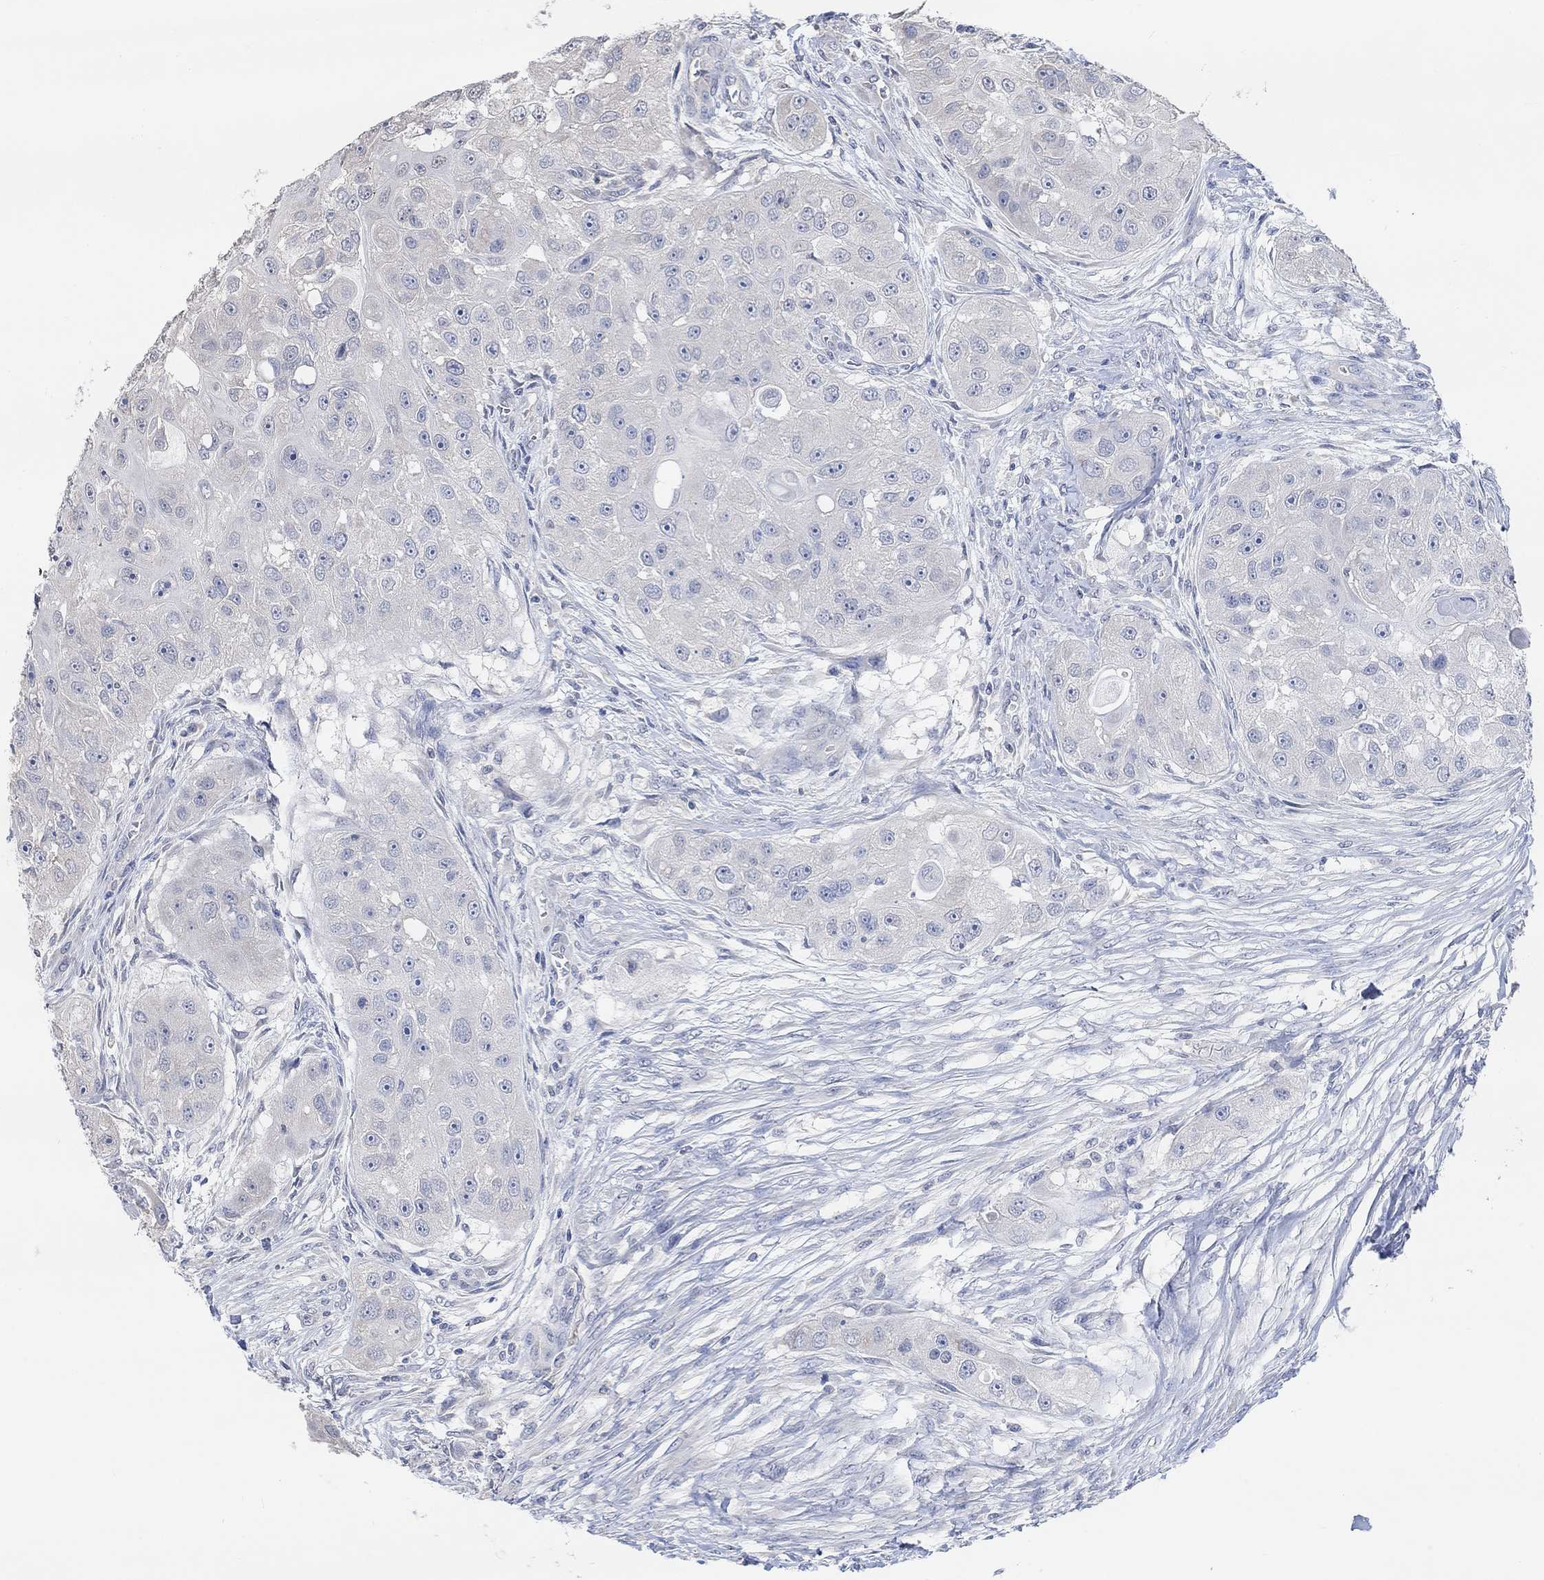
{"staining": {"intensity": "negative", "quantity": "none", "location": "none"}, "tissue": "head and neck cancer", "cell_type": "Tumor cells", "image_type": "cancer", "snomed": [{"axis": "morphology", "description": "Normal tissue, NOS"}, {"axis": "morphology", "description": "Squamous cell carcinoma, NOS"}, {"axis": "topography", "description": "Skeletal muscle"}, {"axis": "topography", "description": "Head-Neck"}], "caption": "Tumor cells show no significant protein expression in head and neck squamous cell carcinoma.", "gene": "MUC1", "patient": {"sex": "male", "age": 51}}